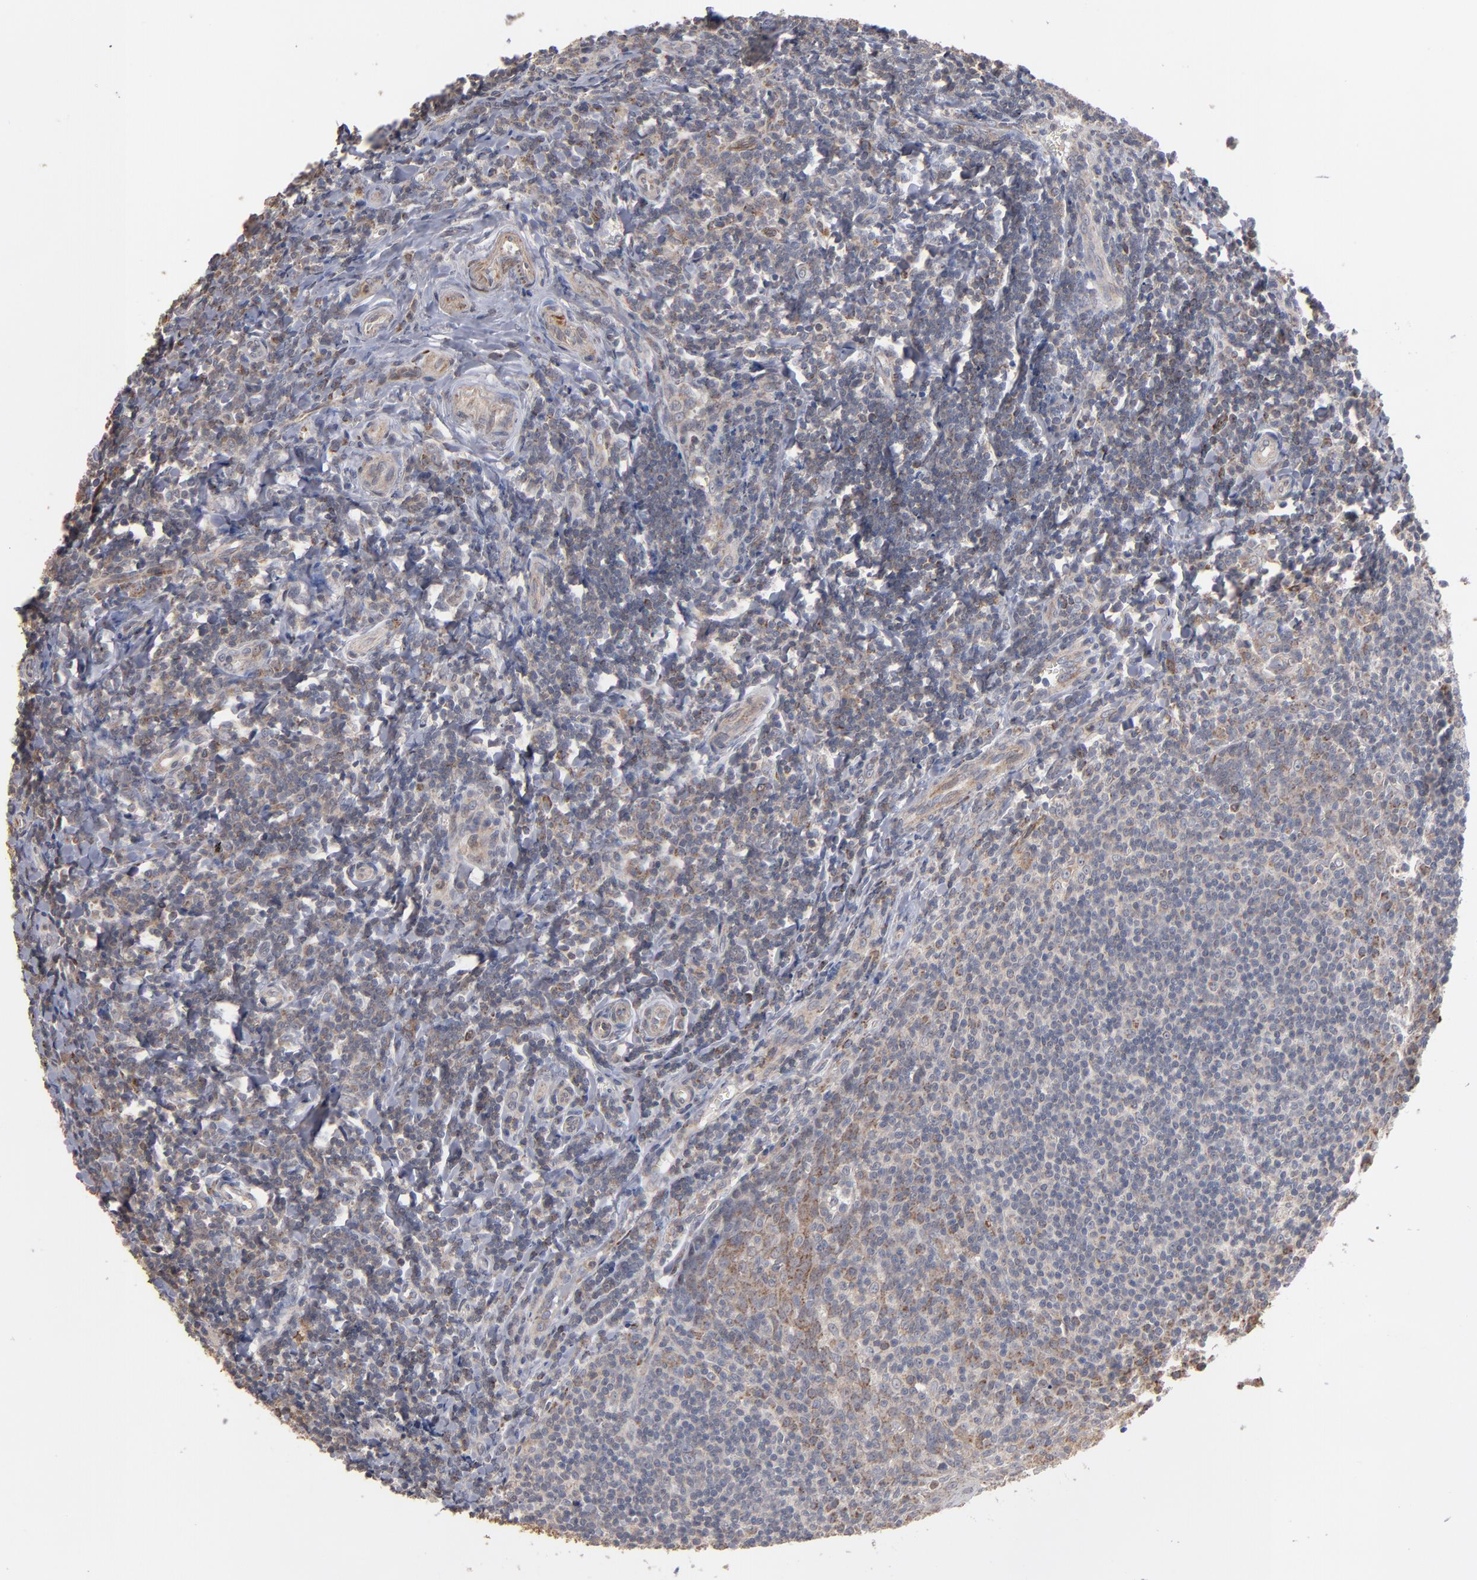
{"staining": {"intensity": "weak", "quantity": "<25%", "location": "cytoplasmic/membranous"}, "tissue": "tonsil", "cell_type": "Germinal center cells", "image_type": "normal", "snomed": [{"axis": "morphology", "description": "Normal tissue, NOS"}, {"axis": "topography", "description": "Tonsil"}], "caption": "Histopathology image shows no significant protein expression in germinal center cells of normal tonsil.", "gene": "MIPOL1", "patient": {"sex": "male", "age": 20}}